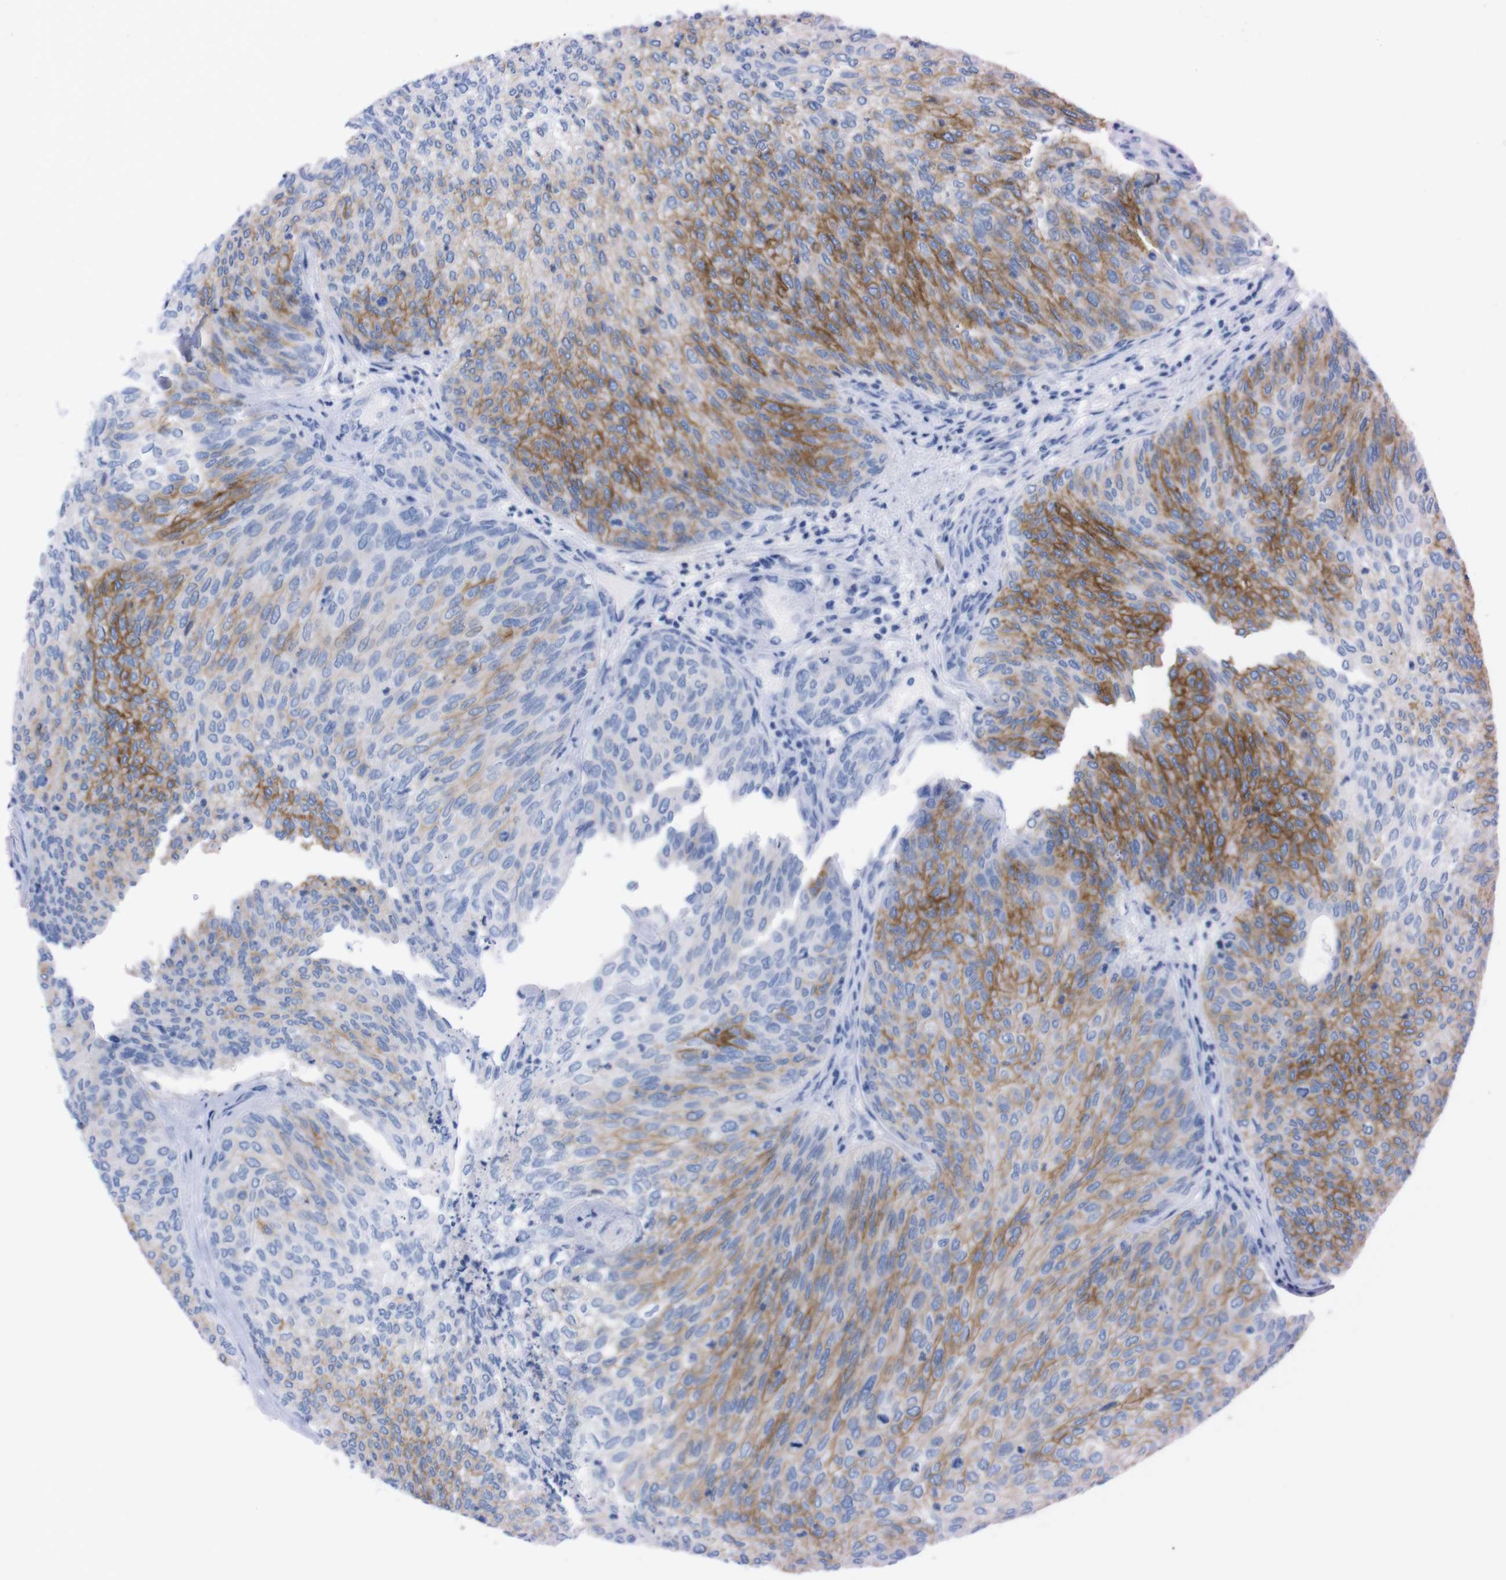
{"staining": {"intensity": "moderate", "quantity": "<25%", "location": "cytoplasmic/membranous"}, "tissue": "urothelial cancer", "cell_type": "Tumor cells", "image_type": "cancer", "snomed": [{"axis": "morphology", "description": "Urothelial carcinoma, Low grade"}, {"axis": "topography", "description": "Urinary bladder"}], "caption": "Immunohistochemical staining of human urothelial carcinoma (low-grade) shows moderate cytoplasmic/membranous protein expression in about <25% of tumor cells.", "gene": "TMEM243", "patient": {"sex": "female", "age": 79}}